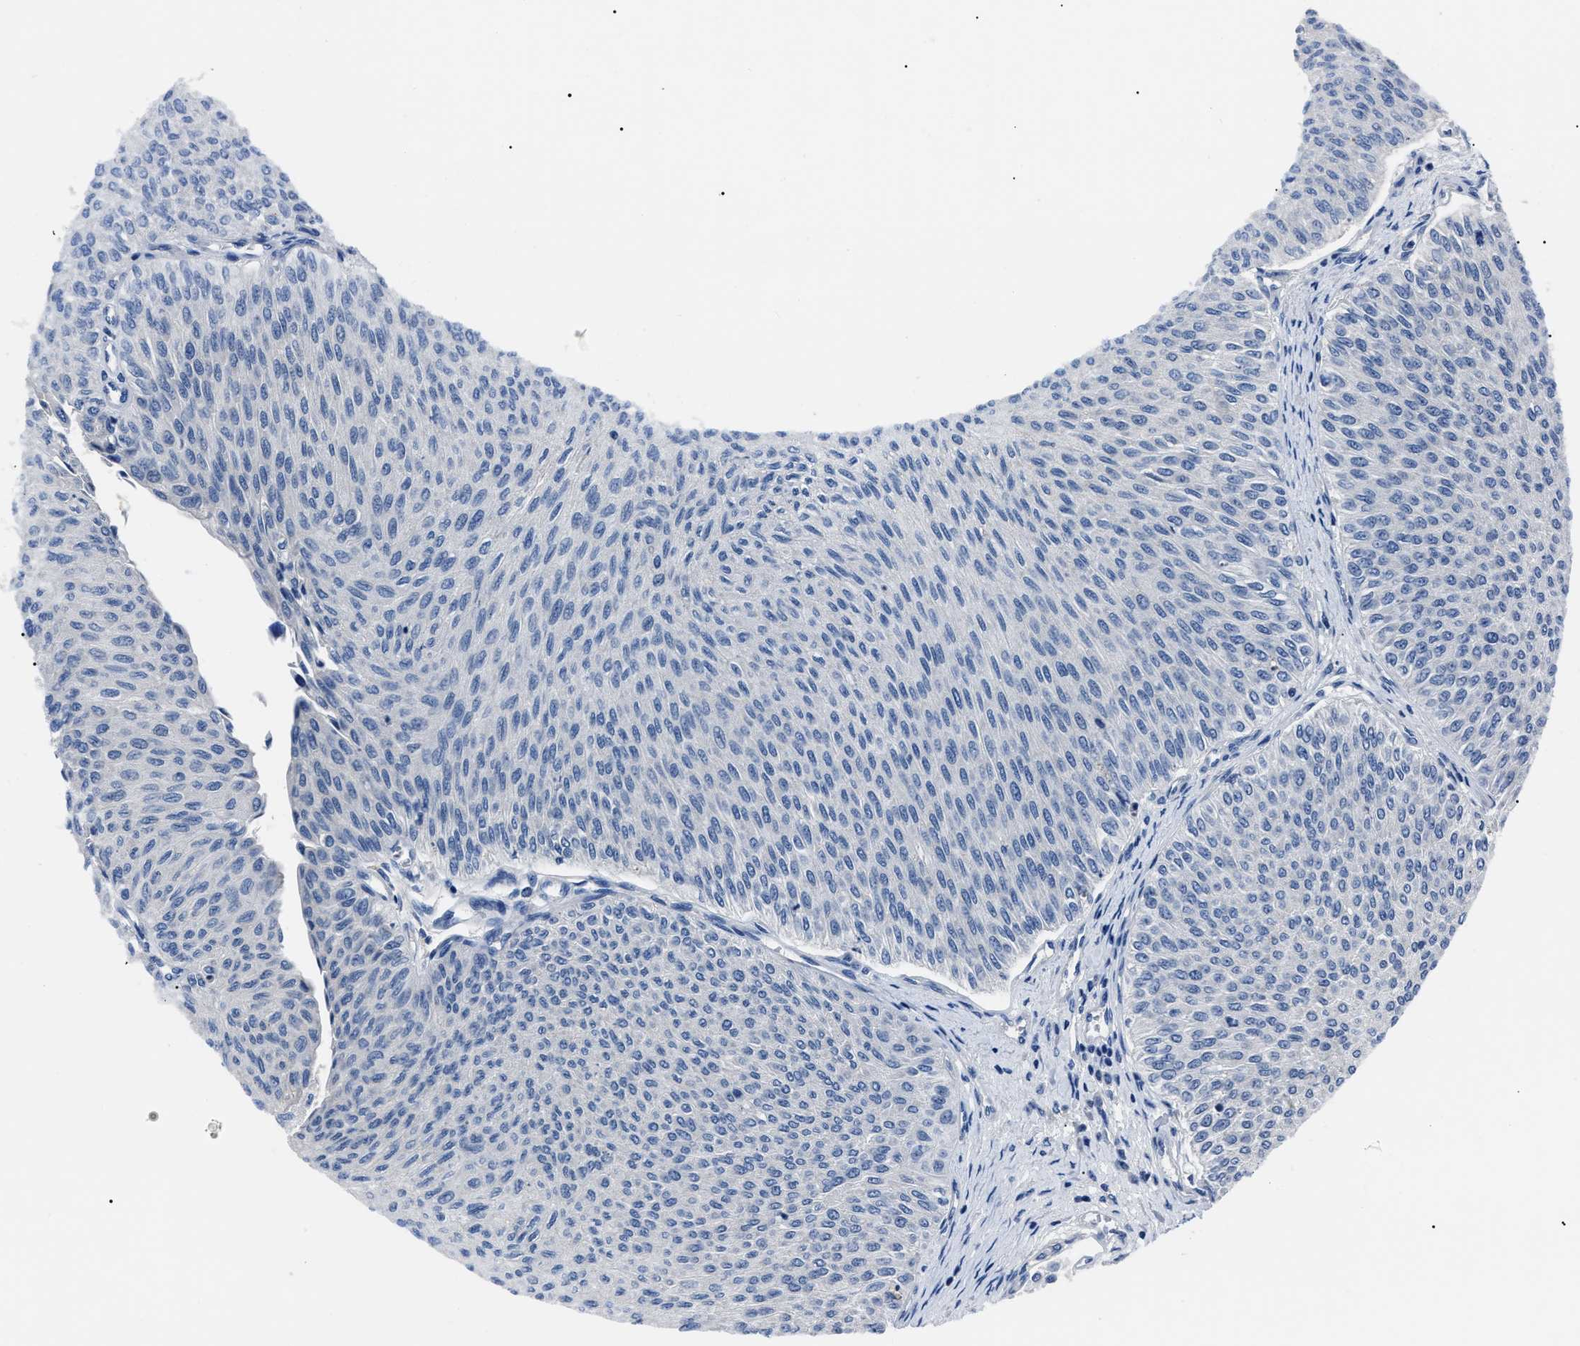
{"staining": {"intensity": "negative", "quantity": "none", "location": "none"}, "tissue": "urothelial cancer", "cell_type": "Tumor cells", "image_type": "cancer", "snomed": [{"axis": "morphology", "description": "Urothelial carcinoma, Low grade"}, {"axis": "topography", "description": "Urinary bladder"}], "caption": "A histopathology image of low-grade urothelial carcinoma stained for a protein displays no brown staining in tumor cells. (Brightfield microscopy of DAB (3,3'-diaminobenzidine) immunohistochemistry (IHC) at high magnification).", "gene": "LRWD1", "patient": {"sex": "male", "age": 78}}